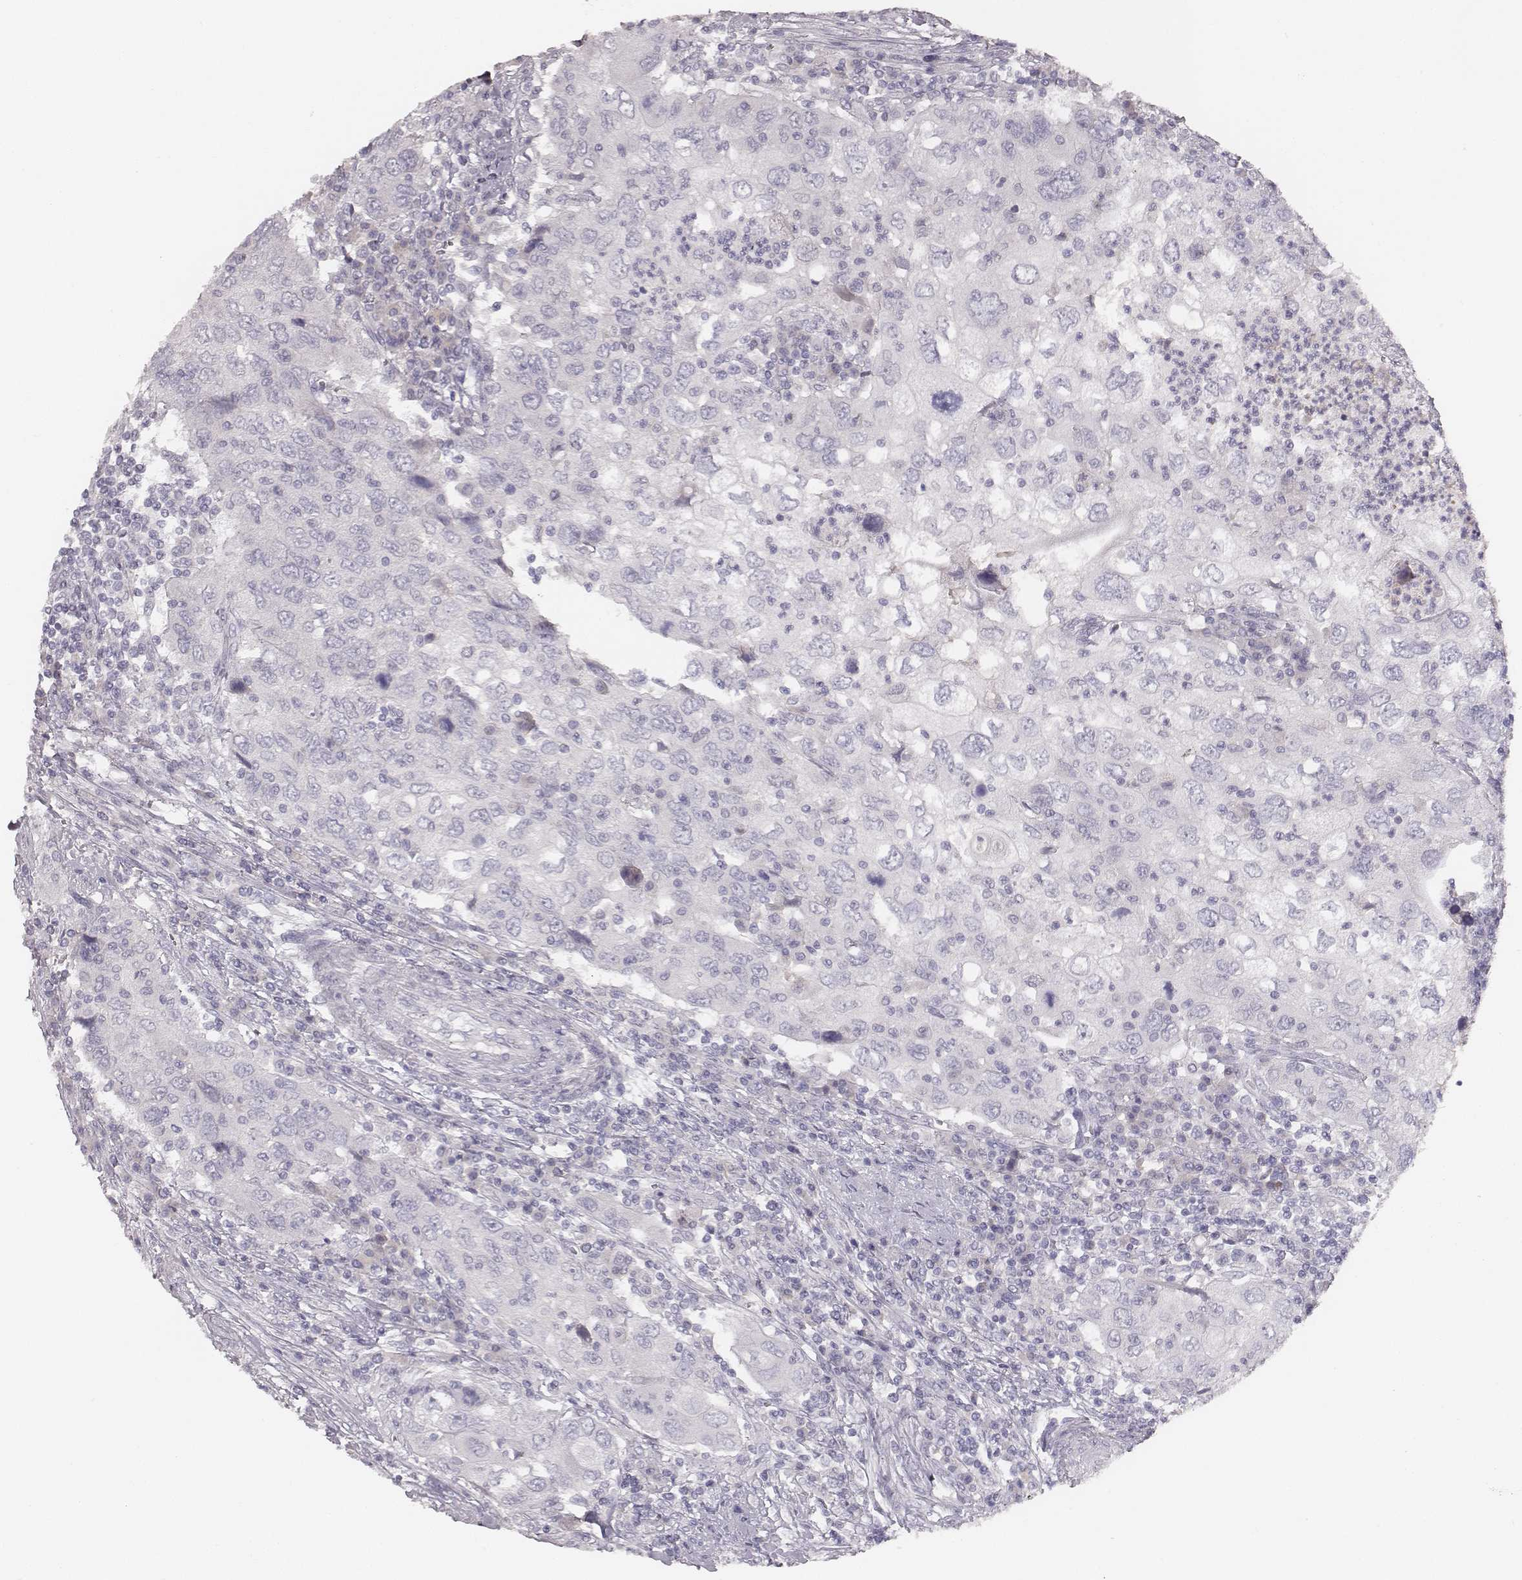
{"staining": {"intensity": "negative", "quantity": "none", "location": "none"}, "tissue": "urothelial cancer", "cell_type": "Tumor cells", "image_type": "cancer", "snomed": [{"axis": "morphology", "description": "Urothelial carcinoma, High grade"}, {"axis": "topography", "description": "Urinary bladder"}], "caption": "An image of urothelial carcinoma (high-grade) stained for a protein shows no brown staining in tumor cells.", "gene": "MYH6", "patient": {"sex": "male", "age": 76}}